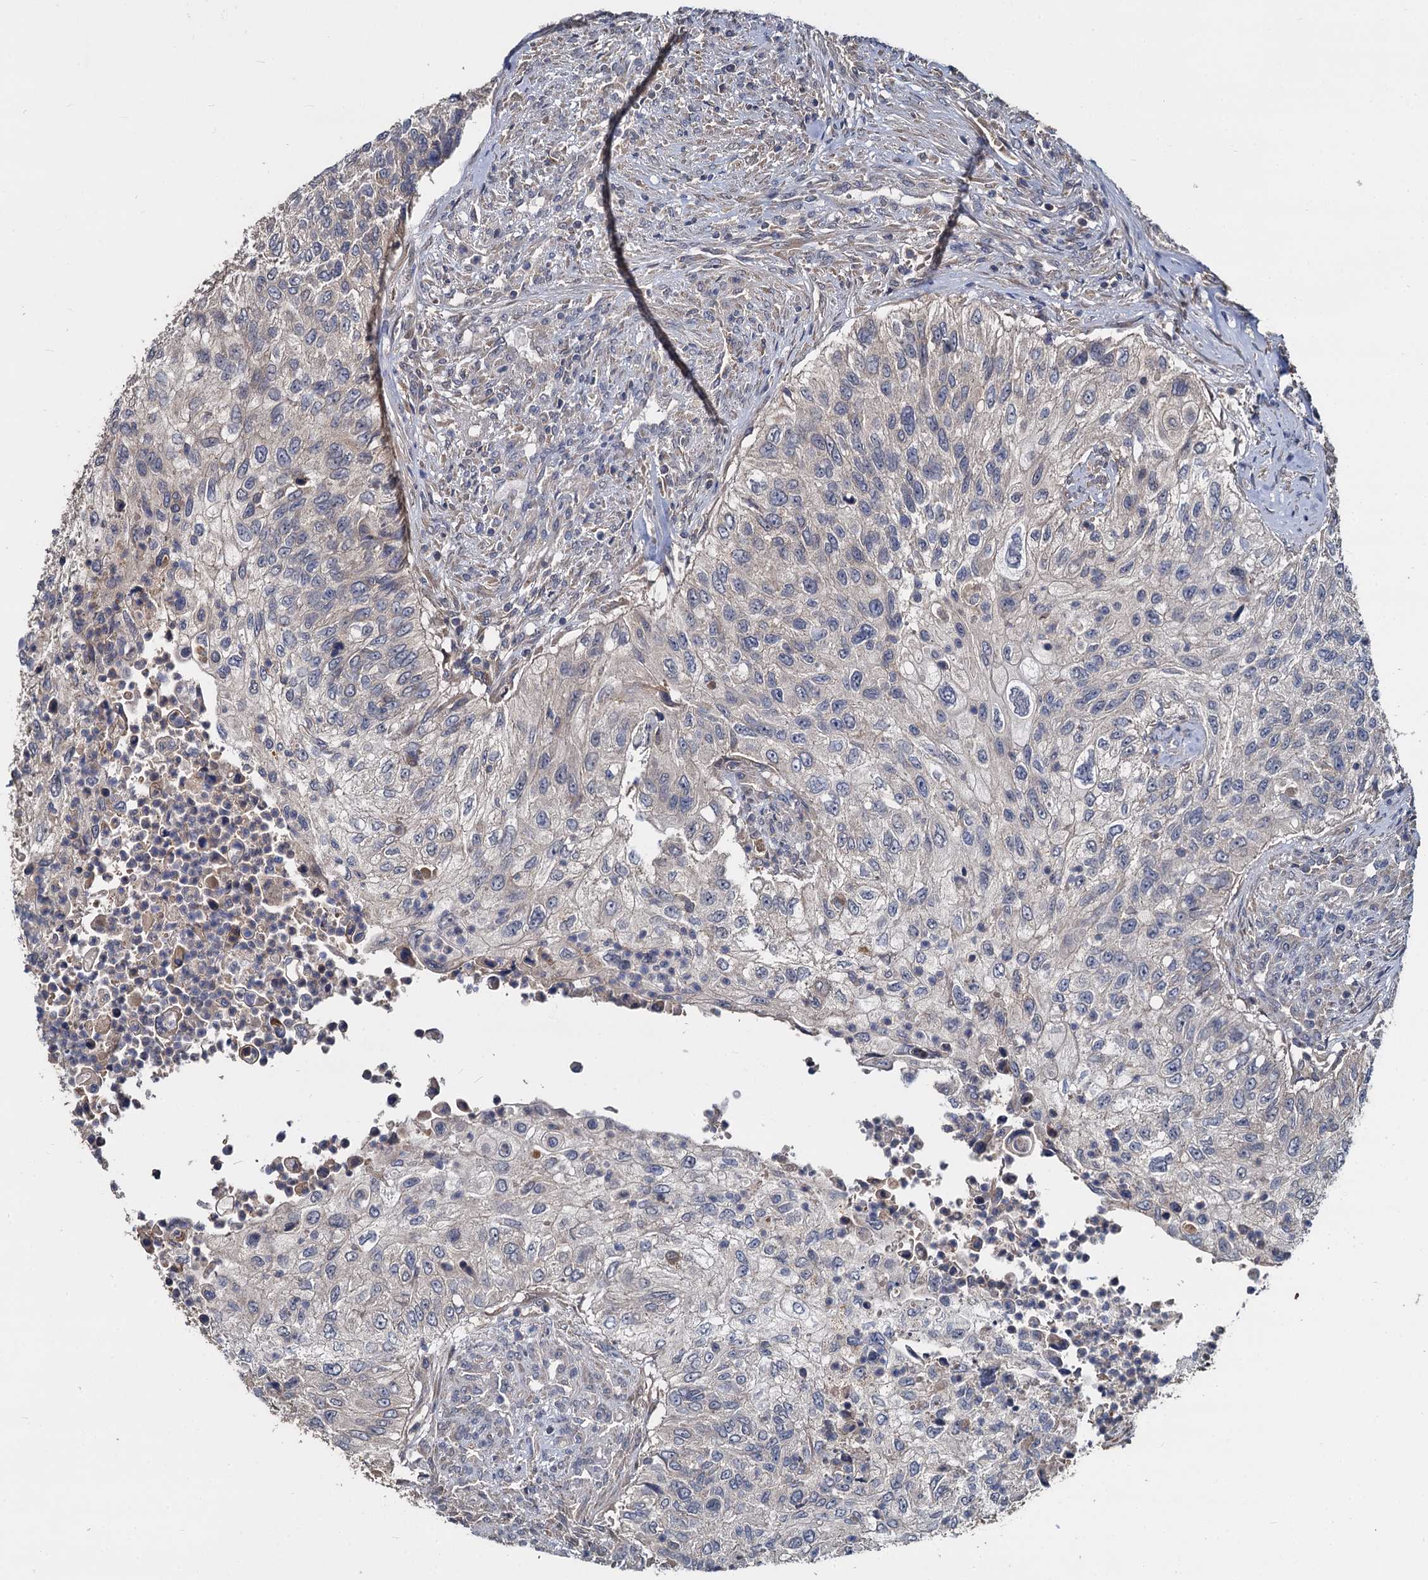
{"staining": {"intensity": "negative", "quantity": "none", "location": "none"}, "tissue": "urothelial cancer", "cell_type": "Tumor cells", "image_type": "cancer", "snomed": [{"axis": "morphology", "description": "Urothelial carcinoma, High grade"}, {"axis": "topography", "description": "Urinary bladder"}], "caption": "Tumor cells are negative for protein expression in human urothelial cancer.", "gene": "CCDC184", "patient": {"sex": "female", "age": 60}}